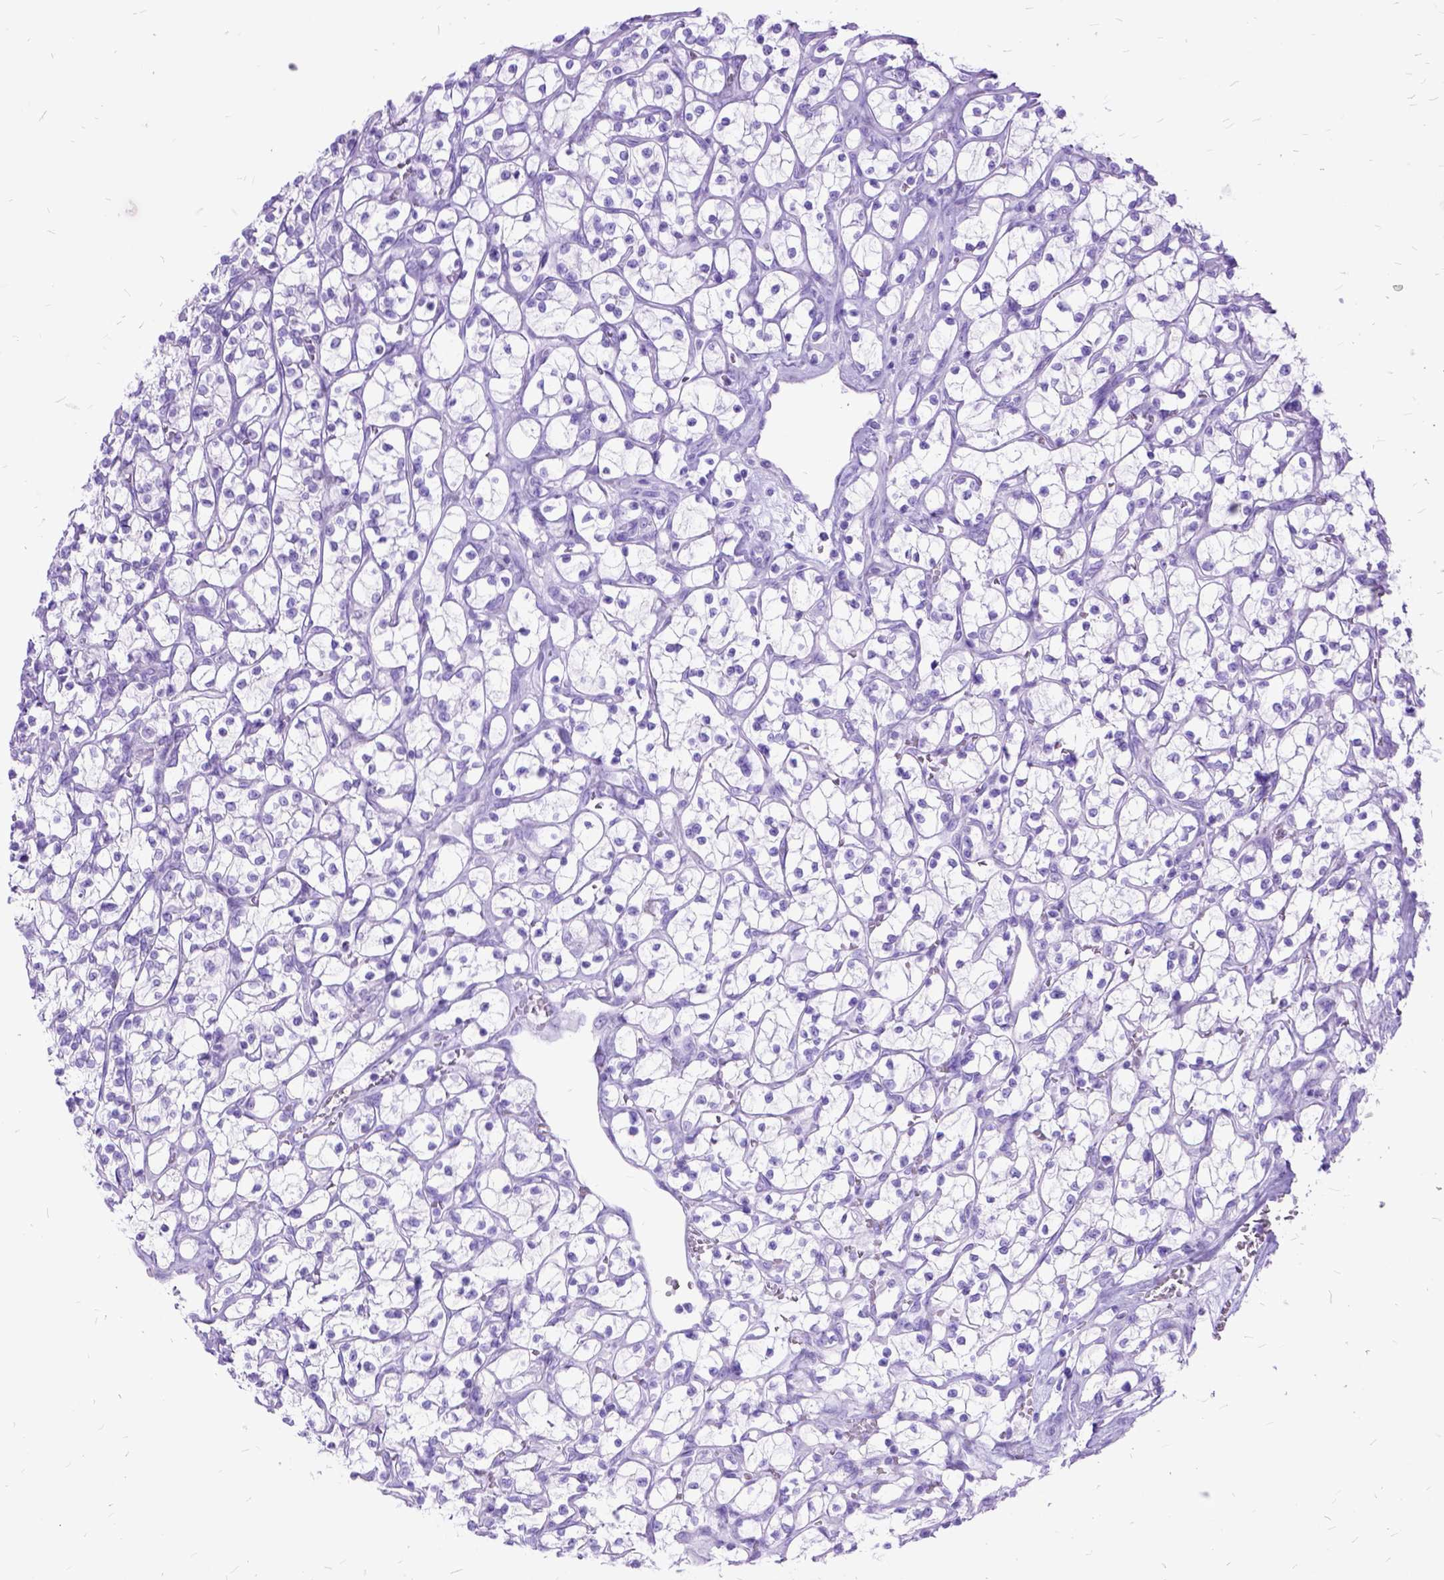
{"staining": {"intensity": "negative", "quantity": "none", "location": "none"}, "tissue": "renal cancer", "cell_type": "Tumor cells", "image_type": "cancer", "snomed": [{"axis": "morphology", "description": "Adenocarcinoma, NOS"}, {"axis": "topography", "description": "Kidney"}], "caption": "High power microscopy micrograph of an immunohistochemistry (IHC) image of renal cancer, revealing no significant expression in tumor cells.", "gene": "DNAH2", "patient": {"sex": "female", "age": 64}}